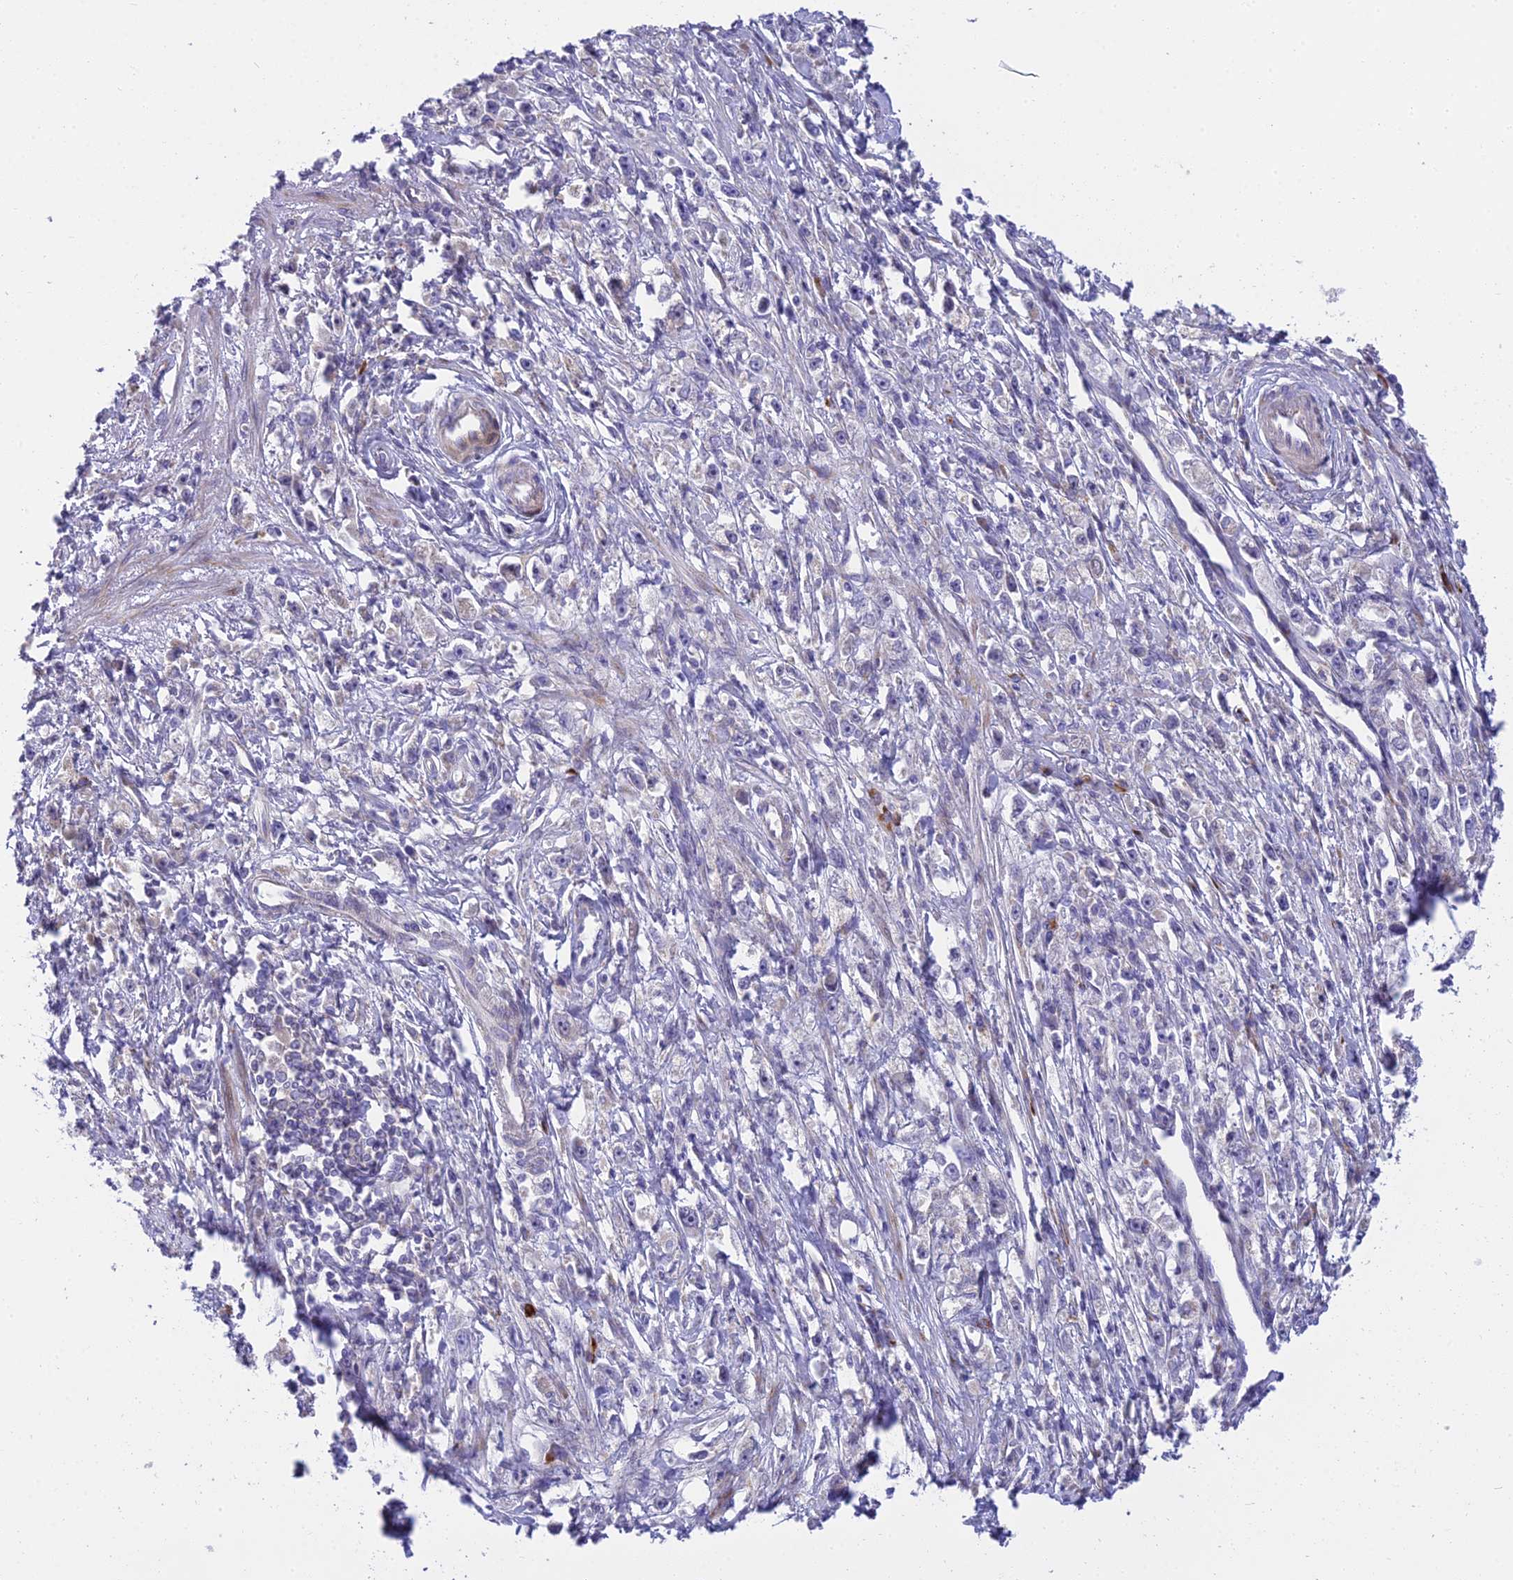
{"staining": {"intensity": "negative", "quantity": "none", "location": "none"}, "tissue": "stomach cancer", "cell_type": "Tumor cells", "image_type": "cancer", "snomed": [{"axis": "morphology", "description": "Adenocarcinoma, NOS"}, {"axis": "topography", "description": "Stomach"}], "caption": "Tumor cells show no significant expression in adenocarcinoma (stomach). (DAB immunohistochemistry (IHC) visualized using brightfield microscopy, high magnification).", "gene": "CLCN7", "patient": {"sex": "female", "age": 59}}